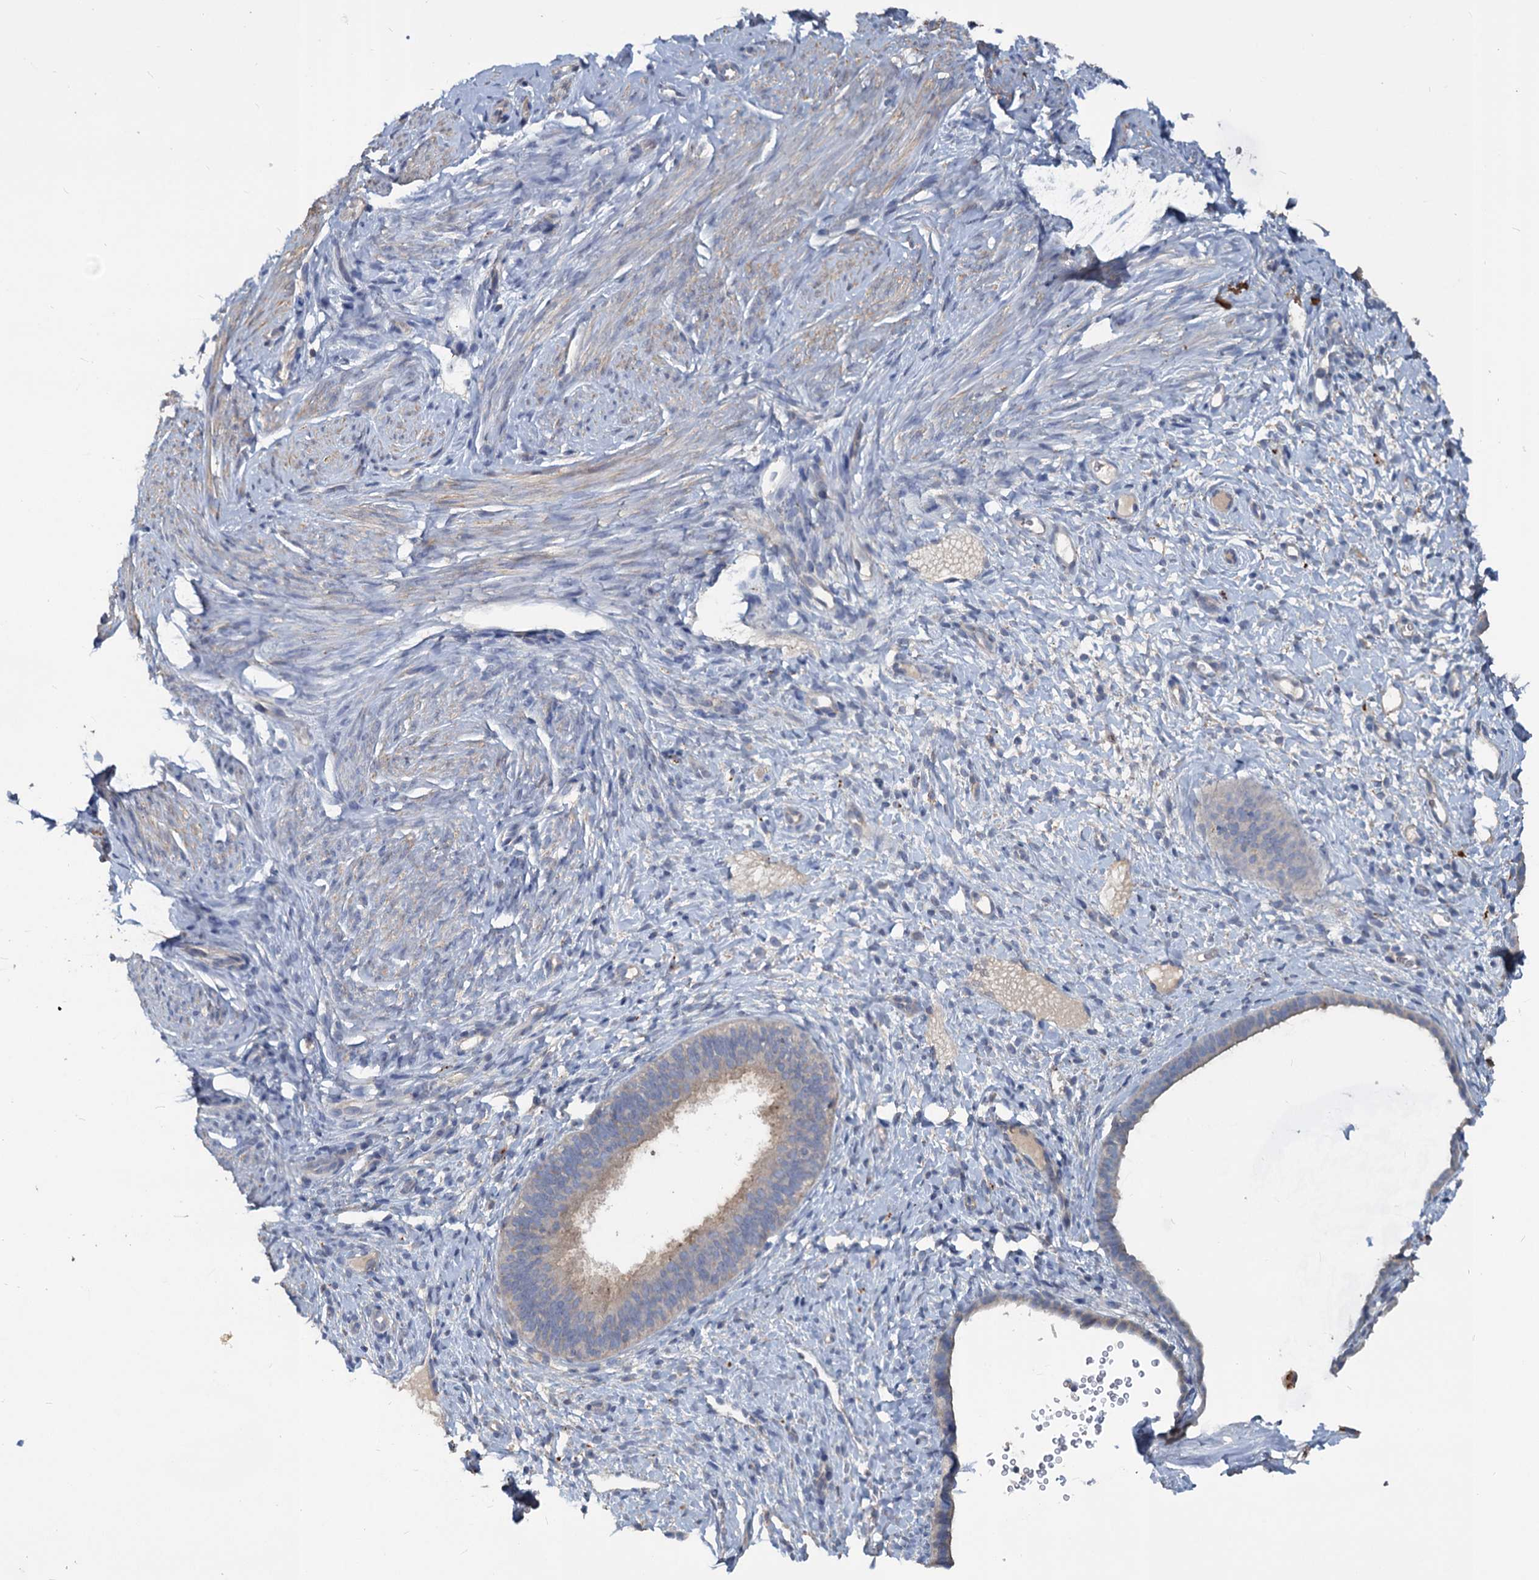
{"staining": {"intensity": "negative", "quantity": "none", "location": "none"}, "tissue": "endometrium", "cell_type": "Cells in endometrial stroma", "image_type": "normal", "snomed": [{"axis": "morphology", "description": "Normal tissue, NOS"}, {"axis": "topography", "description": "Endometrium"}], "caption": "Immunohistochemistry of benign human endometrium displays no positivity in cells in endometrial stroma. (Brightfield microscopy of DAB (3,3'-diaminobenzidine) IHC at high magnification).", "gene": "SLC2A7", "patient": {"sex": "female", "age": 65}}